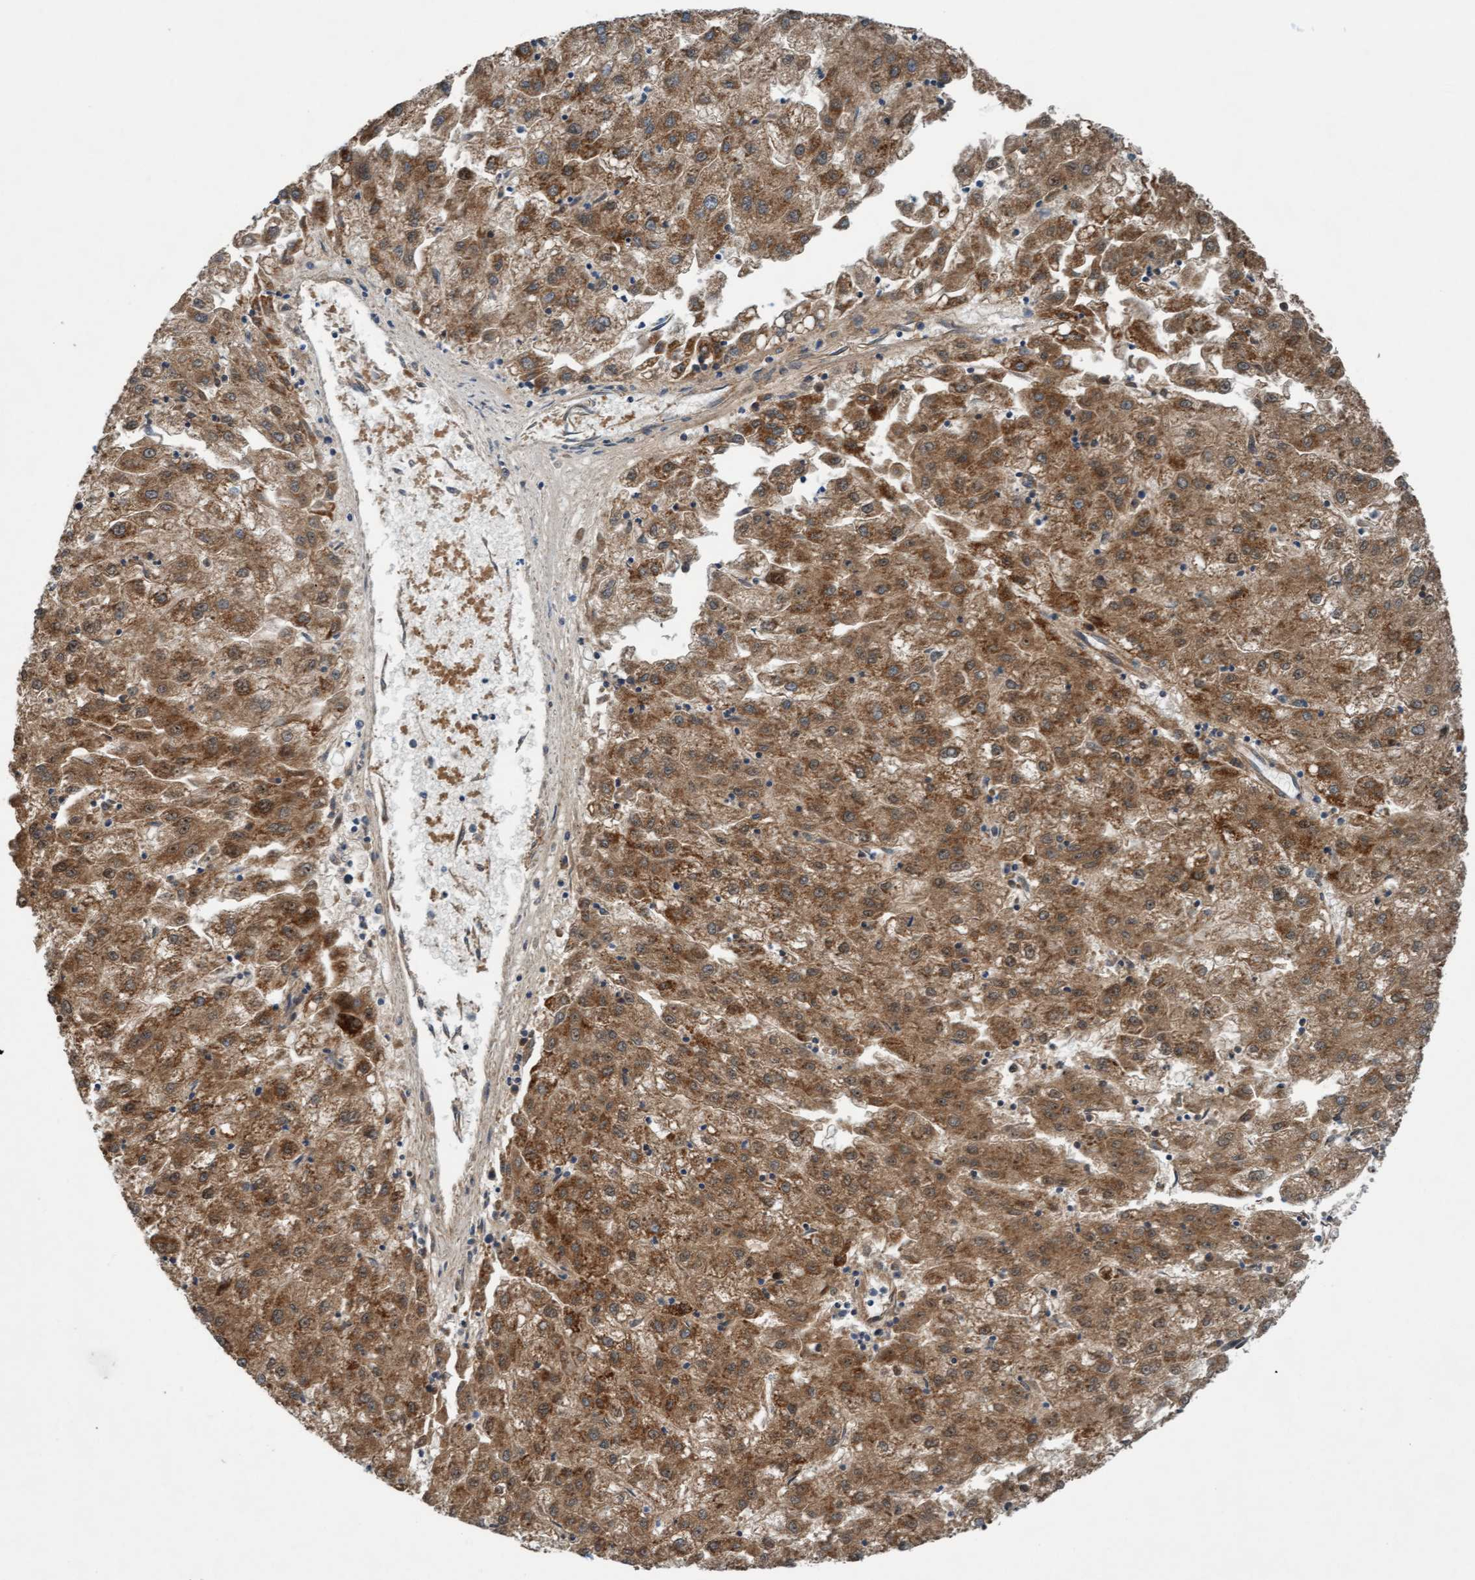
{"staining": {"intensity": "moderate", "quantity": ">75%", "location": "cytoplasmic/membranous"}, "tissue": "liver cancer", "cell_type": "Tumor cells", "image_type": "cancer", "snomed": [{"axis": "morphology", "description": "Carcinoma, Hepatocellular, NOS"}, {"axis": "topography", "description": "Liver"}], "caption": "Immunohistochemical staining of human liver cancer exhibits medium levels of moderate cytoplasmic/membranous positivity in approximately >75% of tumor cells.", "gene": "ZNF566", "patient": {"sex": "male", "age": 72}}